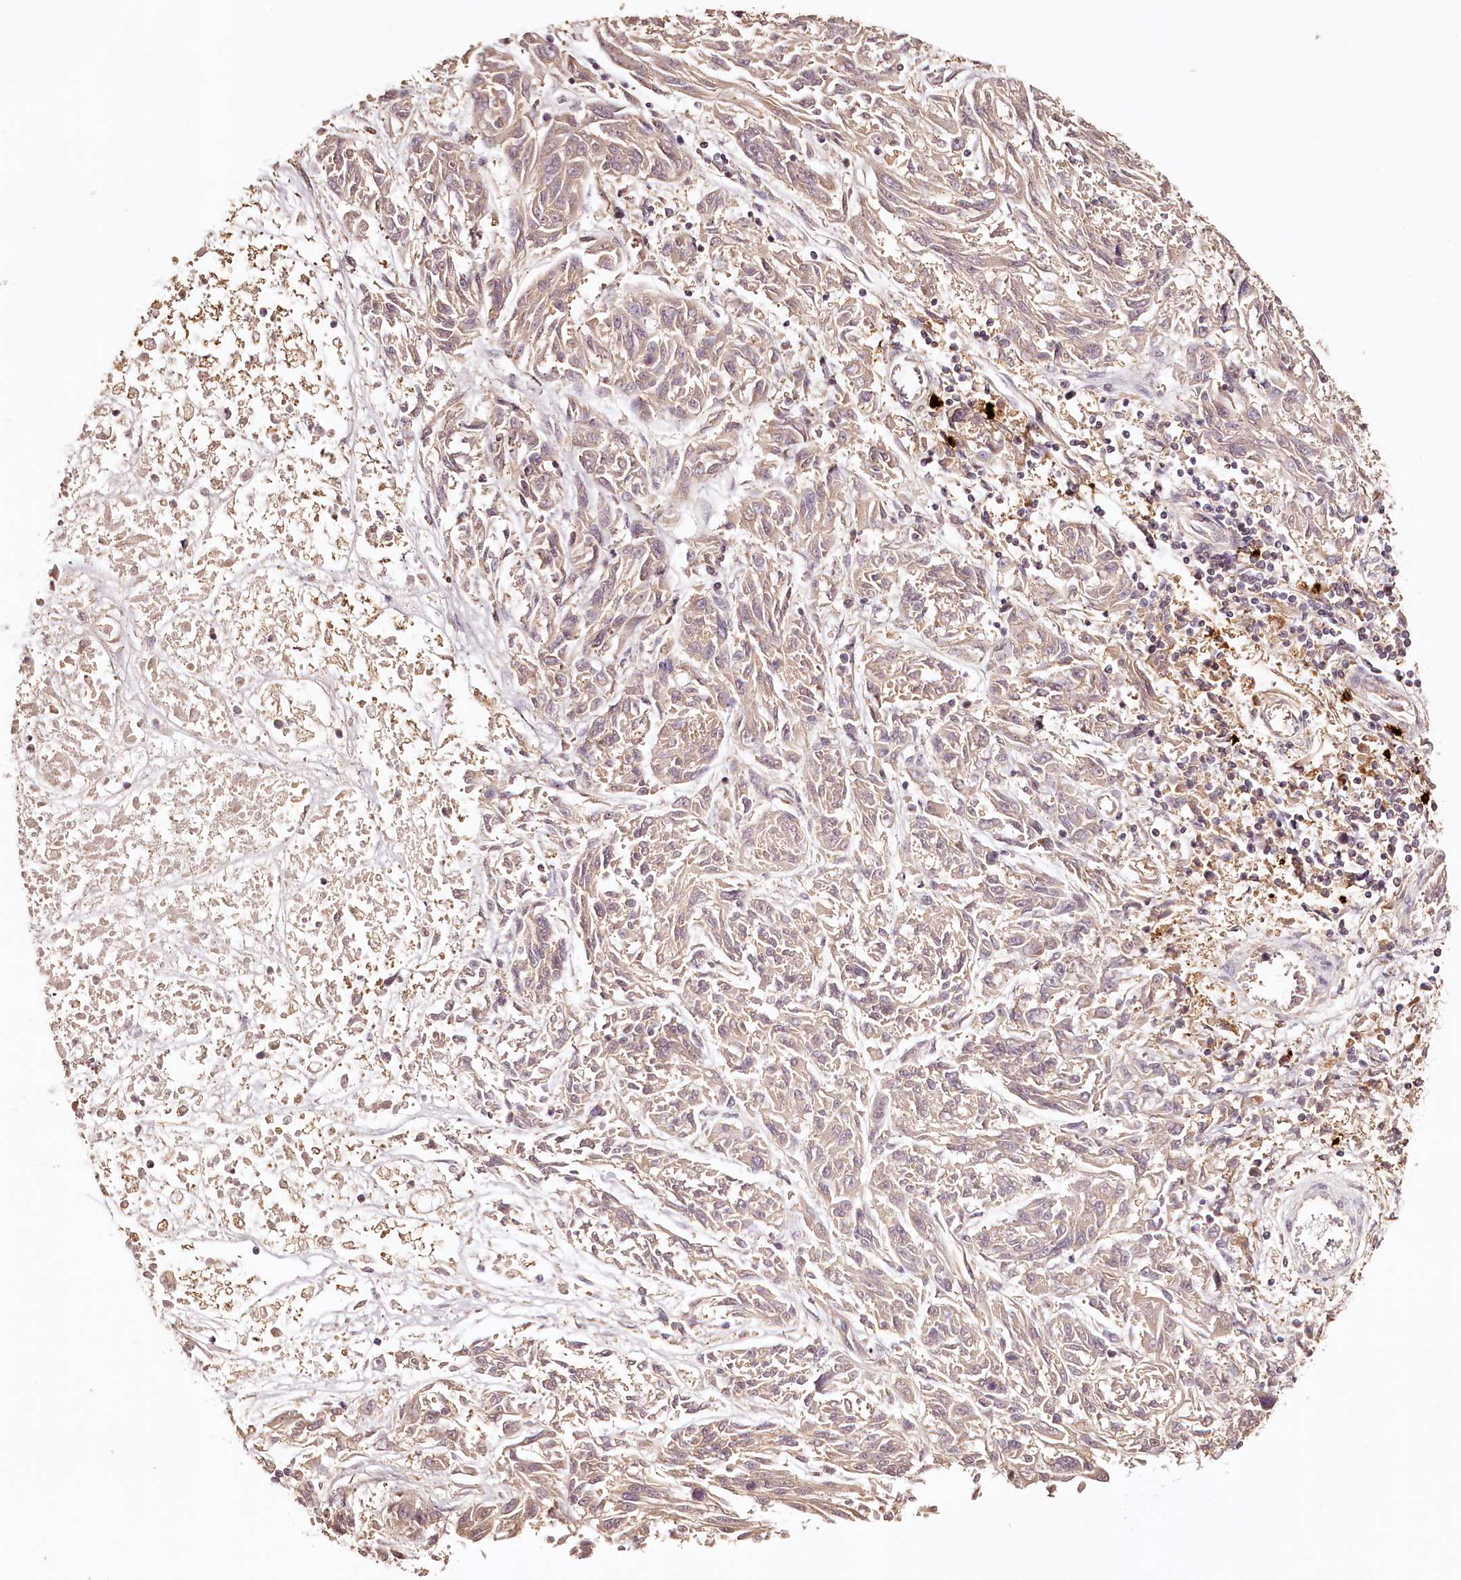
{"staining": {"intensity": "weak", "quantity": "<25%", "location": "cytoplasmic/membranous"}, "tissue": "melanoma", "cell_type": "Tumor cells", "image_type": "cancer", "snomed": [{"axis": "morphology", "description": "Malignant melanoma, NOS"}, {"axis": "topography", "description": "Skin"}], "caption": "Immunohistochemistry (IHC) photomicrograph of melanoma stained for a protein (brown), which shows no positivity in tumor cells. Brightfield microscopy of IHC stained with DAB (3,3'-diaminobenzidine) (brown) and hematoxylin (blue), captured at high magnification.", "gene": "SYNGR1", "patient": {"sex": "male", "age": 53}}